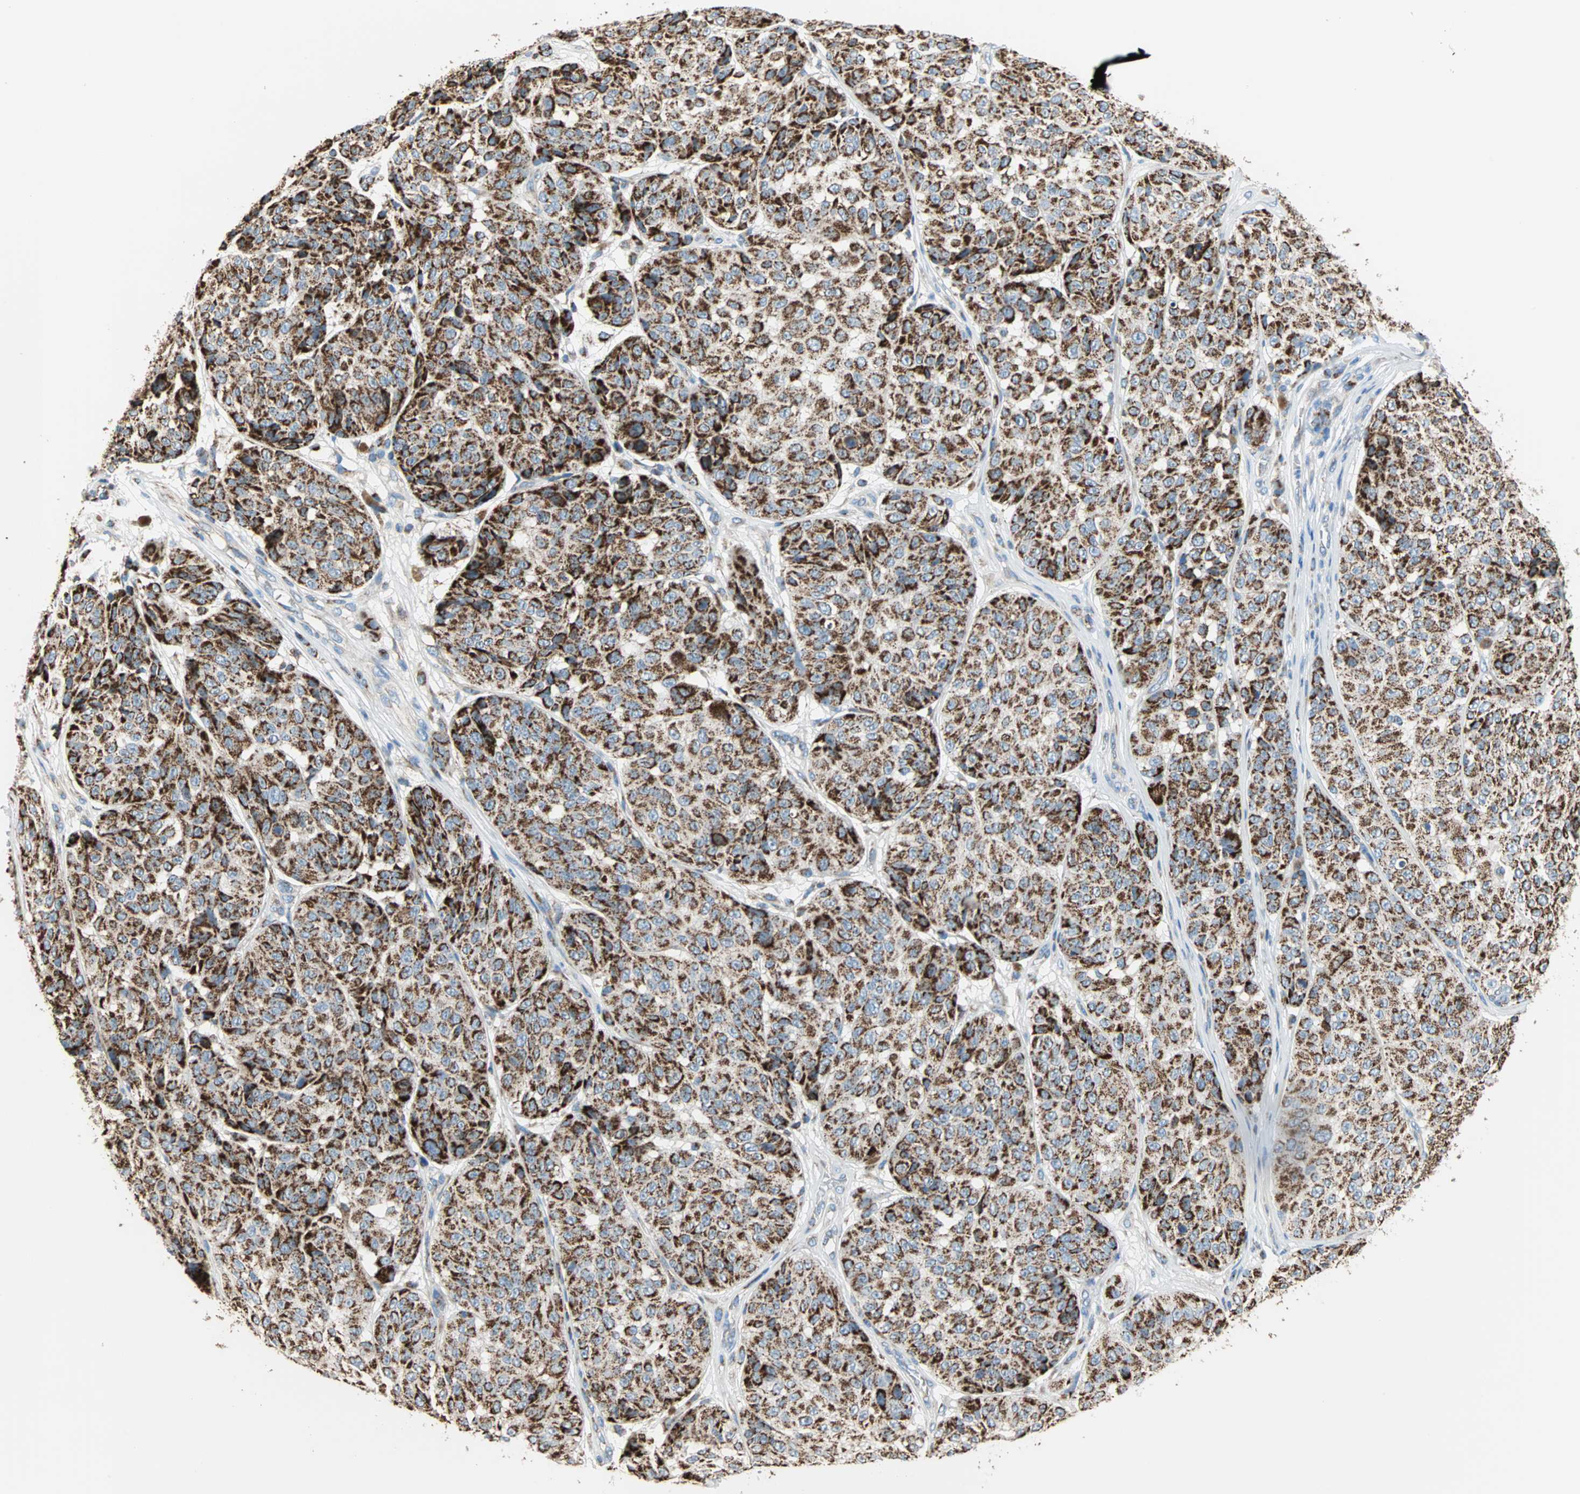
{"staining": {"intensity": "strong", "quantity": ">75%", "location": "cytoplasmic/membranous"}, "tissue": "melanoma", "cell_type": "Tumor cells", "image_type": "cancer", "snomed": [{"axis": "morphology", "description": "Malignant melanoma, NOS"}, {"axis": "topography", "description": "Skin"}], "caption": "A high-resolution micrograph shows IHC staining of melanoma, which reveals strong cytoplasmic/membranous staining in approximately >75% of tumor cells.", "gene": "TST", "patient": {"sex": "female", "age": 46}}